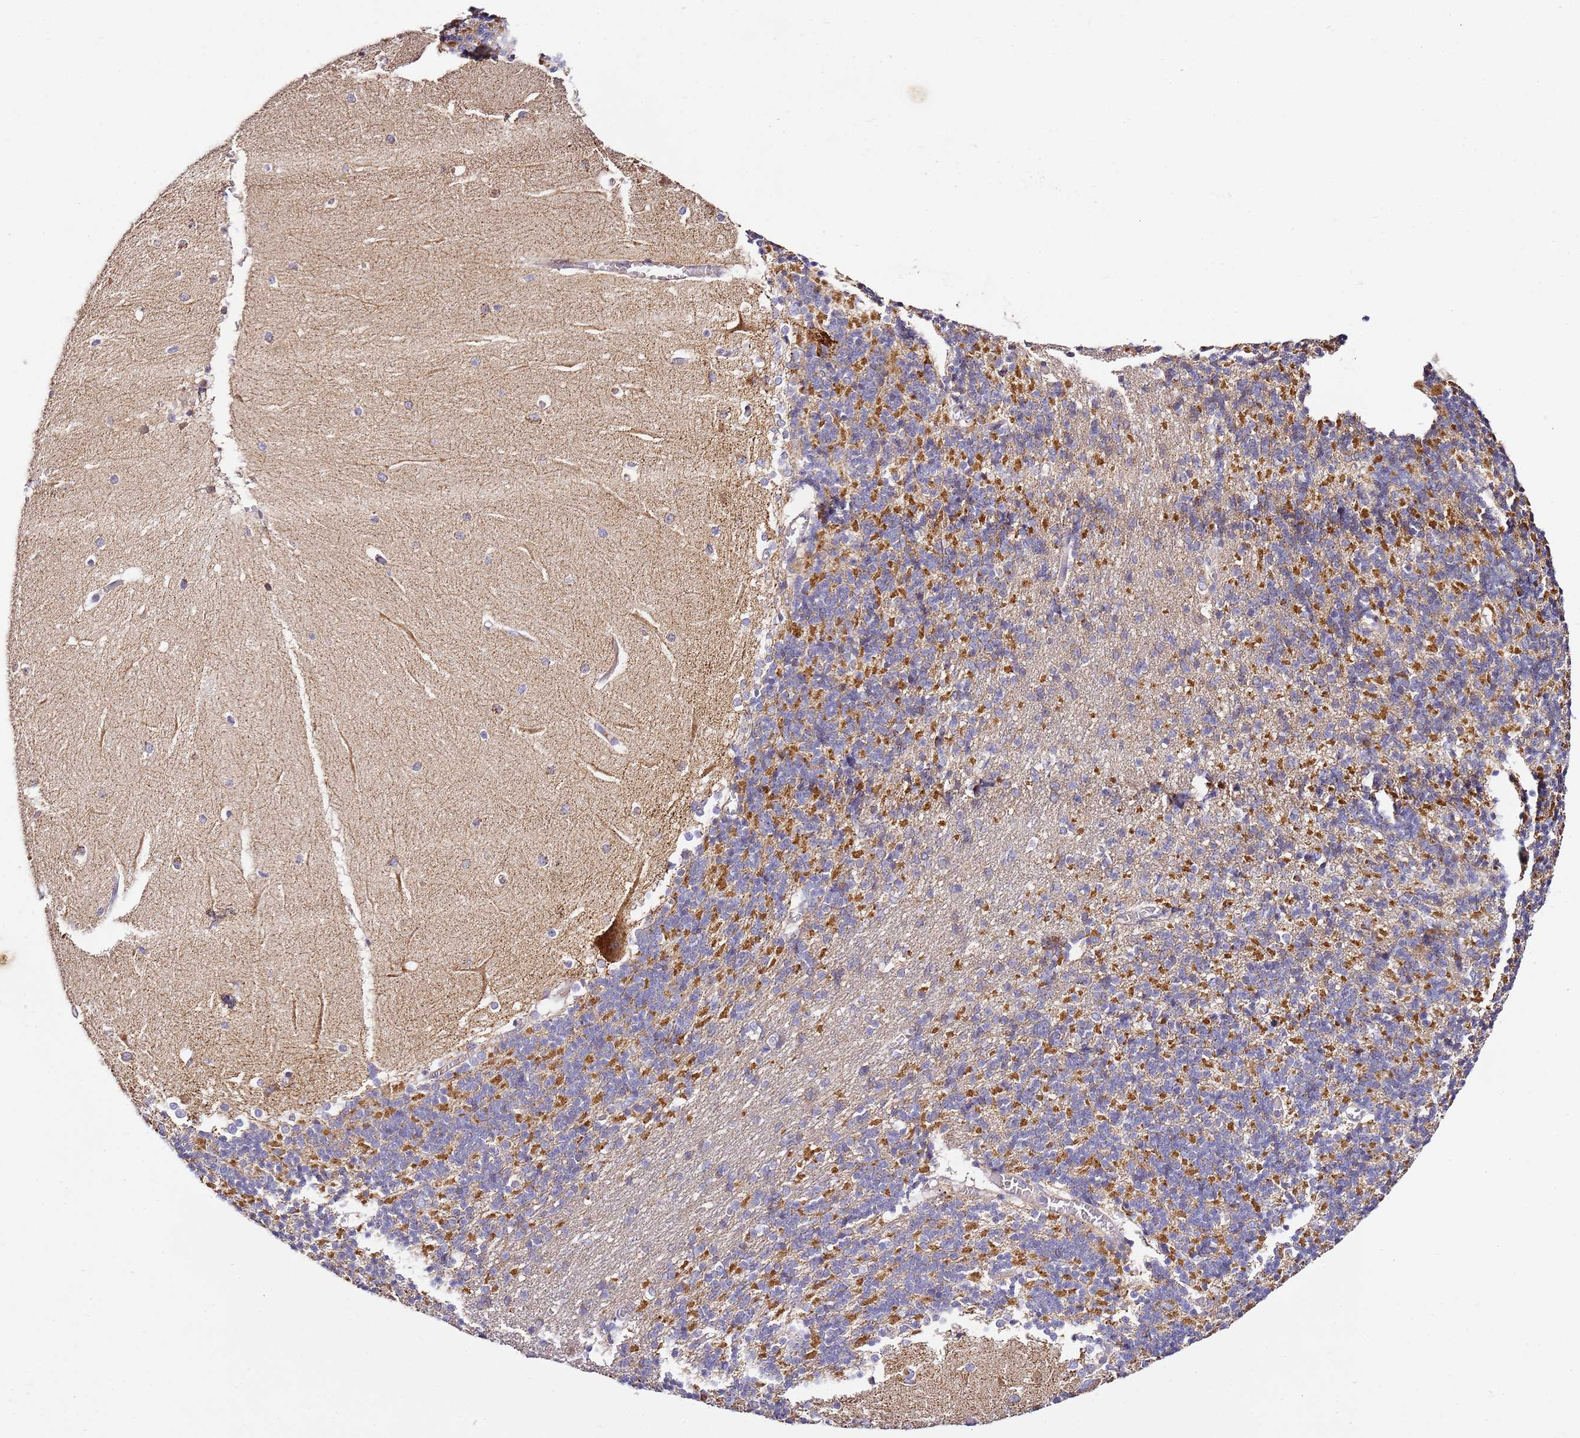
{"staining": {"intensity": "moderate", "quantity": "25%-75%", "location": "cytoplasmic/membranous"}, "tissue": "cerebellum", "cell_type": "Cells in granular layer", "image_type": "normal", "snomed": [{"axis": "morphology", "description": "Normal tissue, NOS"}, {"axis": "topography", "description": "Cerebellum"}], "caption": "Protein analysis of benign cerebellum displays moderate cytoplasmic/membranous expression in approximately 25%-75% of cells in granular layer. (IHC, brightfield microscopy, high magnification).", "gene": "OR2B11", "patient": {"sex": "male", "age": 37}}